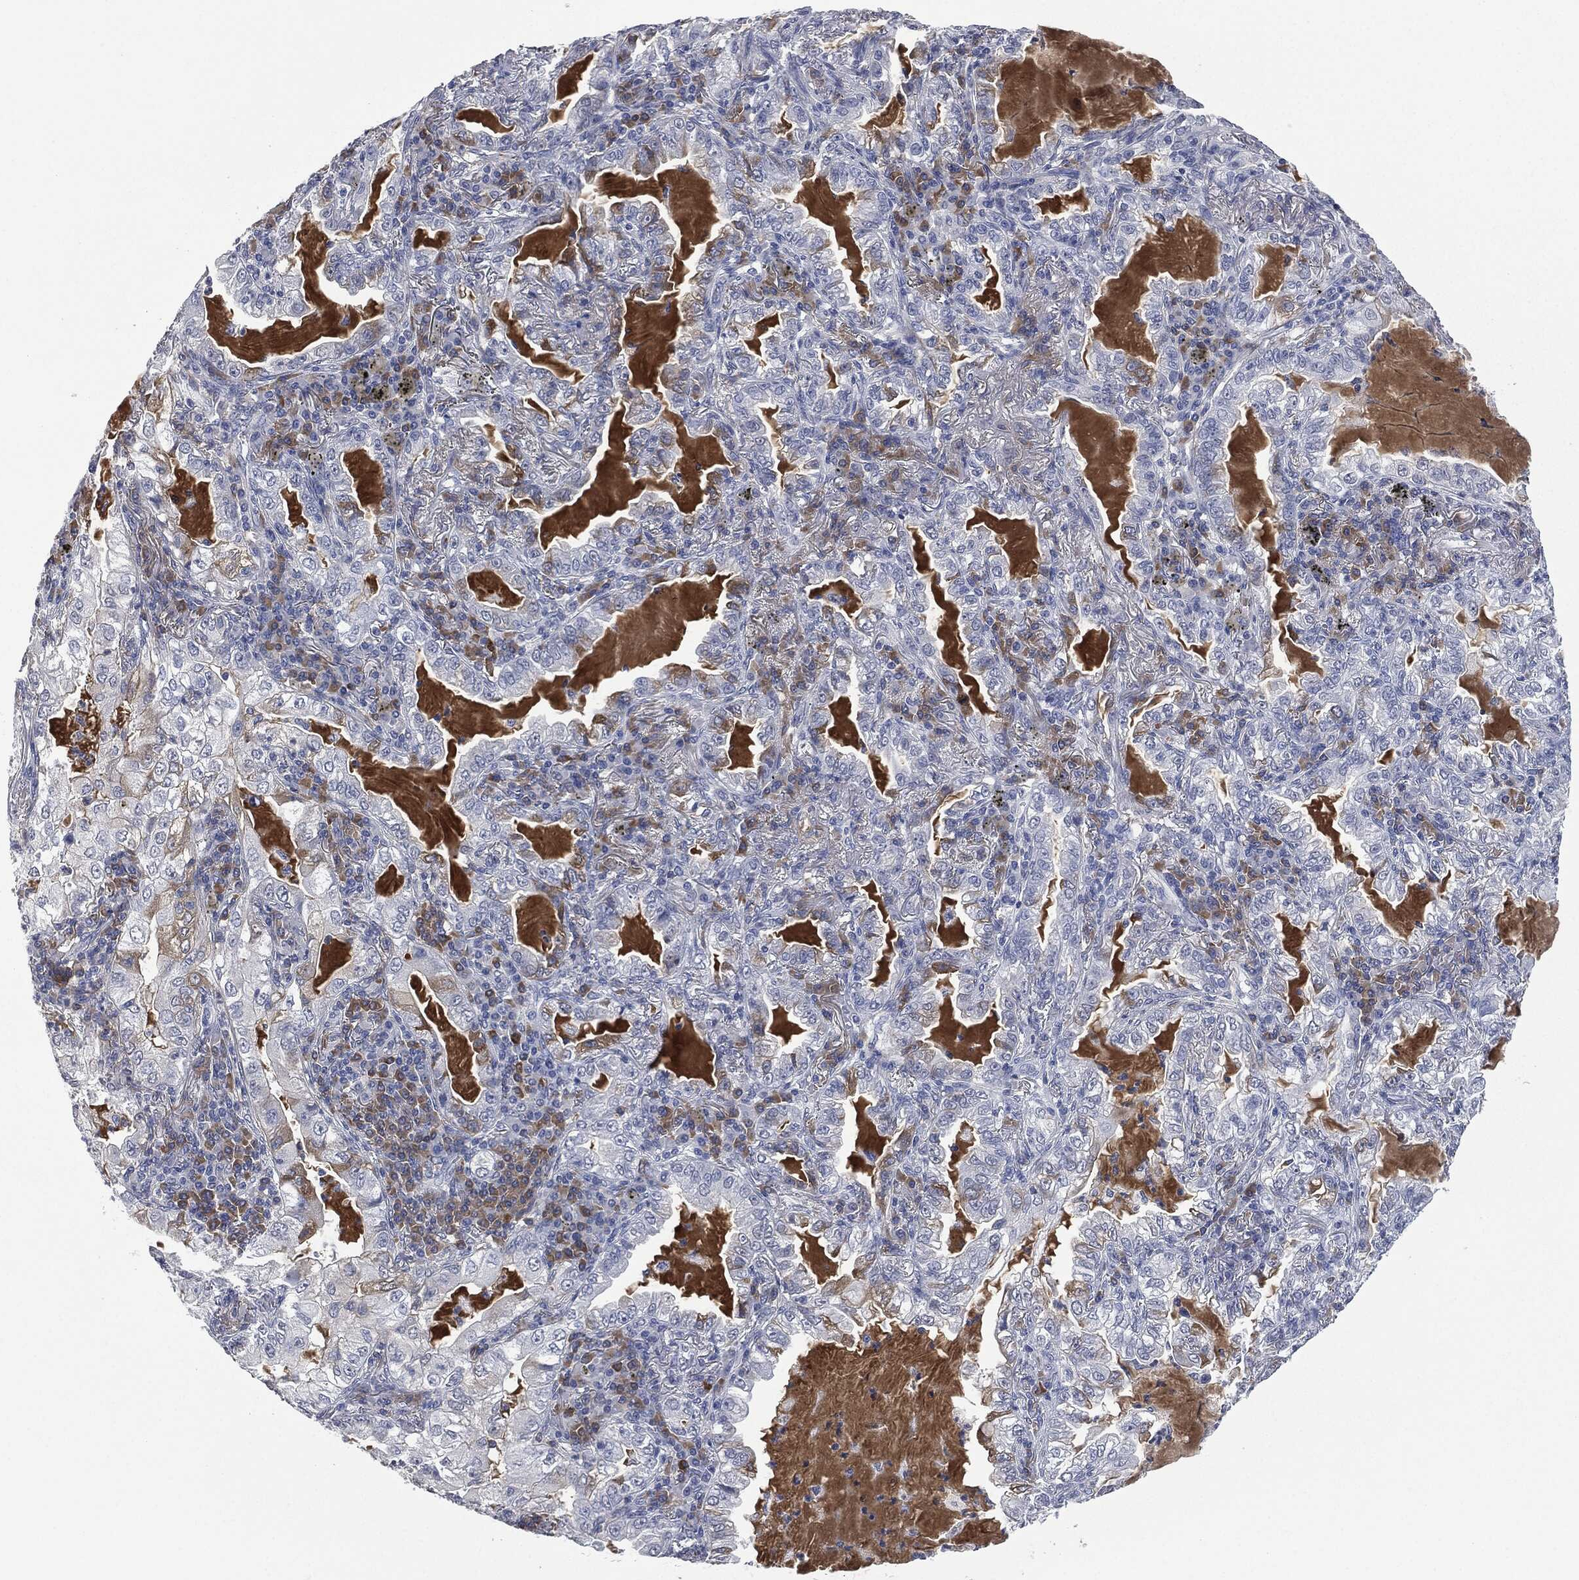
{"staining": {"intensity": "weak", "quantity": "<25%", "location": "cytoplasmic/membranous"}, "tissue": "lung cancer", "cell_type": "Tumor cells", "image_type": "cancer", "snomed": [{"axis": "morphology", "description": "Adenocarcinoma, NOS"}, {"axis": "topography", "description": "Lung"}], "caption": "This is an immunohistochemistry (IHC) micrograph of human lung cancer (adenocarcinoma). There is no positivity in tumor cells.", "gene": "SIGLEC7", "patient": {"sex": "female", "age": 73}}